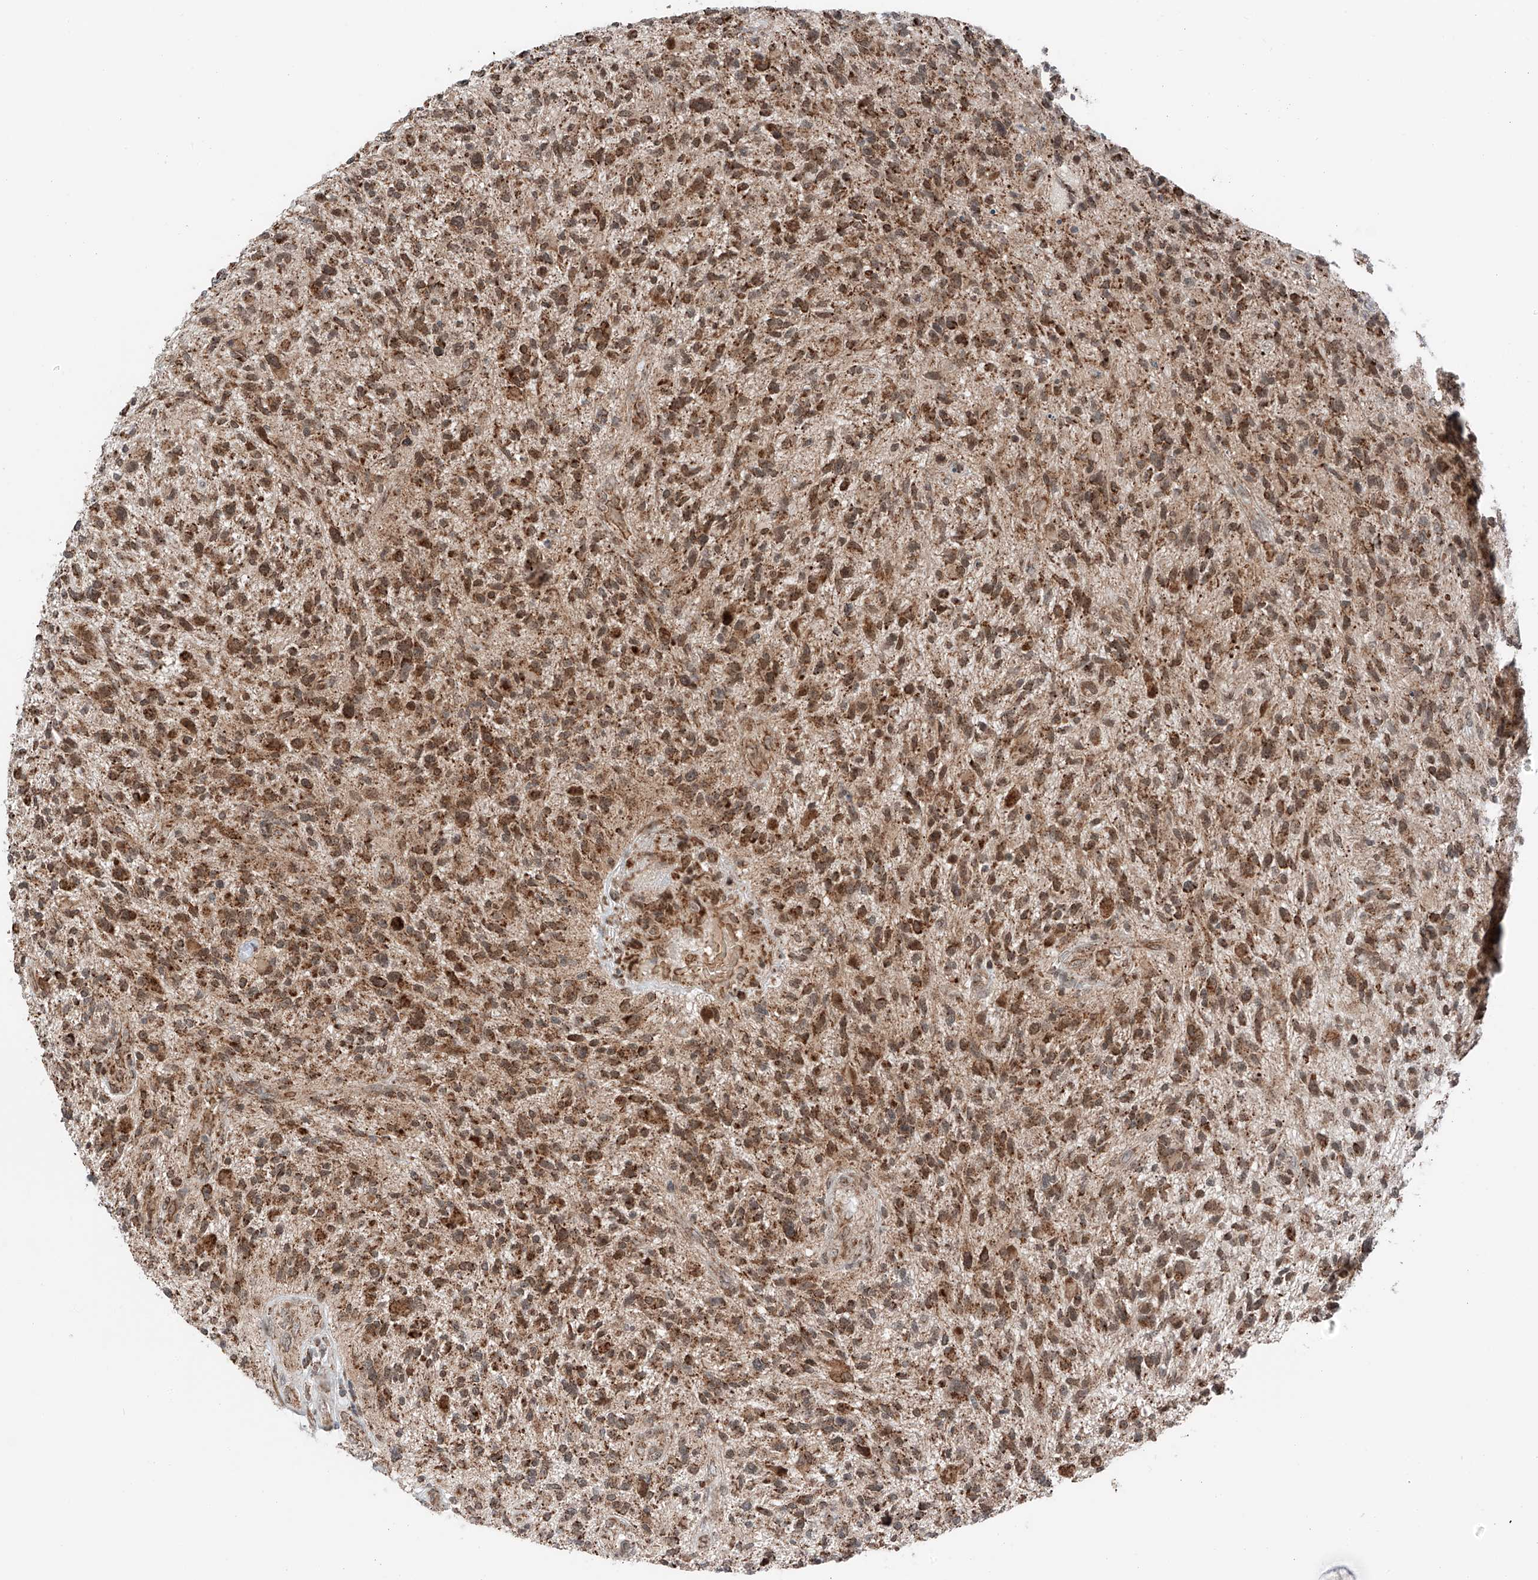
{"staining": {"intensity": "strong", "quantity": ">75%", "location": "cytoplasmic/membranous,nuclear"}, "tissue": "glioma", "cell_type": "Tumor cells", "image_type": "cancer", "snomed": [{"axis": "morphology", "description": "Glioma, malignant, High grade"}, {"axis": "topography", "description": "Brain"}], "caption": "This histopathology image reveals immunohistochemistry (IHC) staining of glioma, with high strong cytoplasmic/membranous and nuclear staining in approximately >75% of tumor cells.", "gene": "ZSCAN29", "patient": {"sex": "male", "age": 47}}